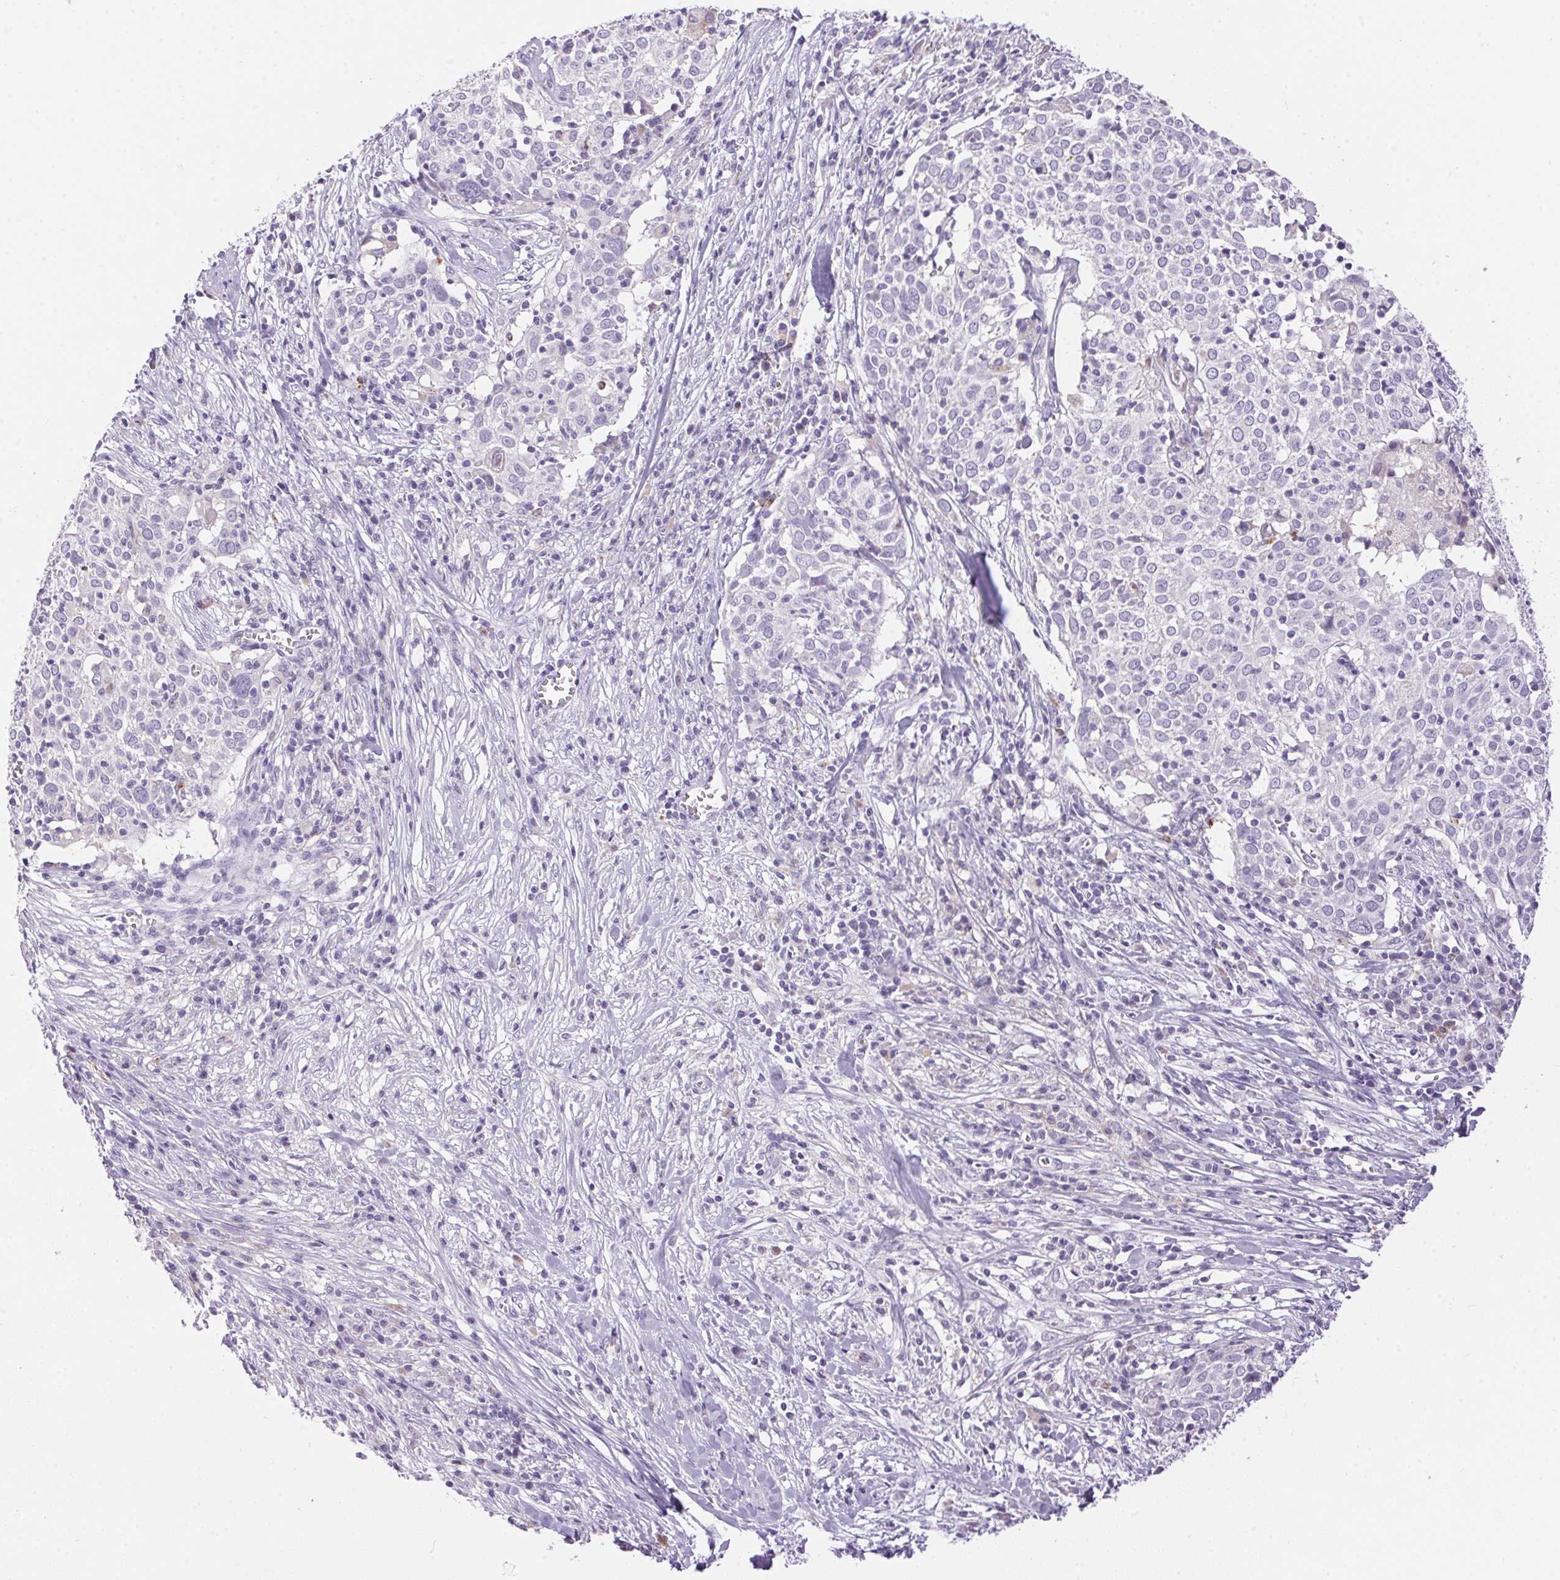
{"staining": {"intensity": "negative", "quantity": "none", "location": "none"}, "tissue": "cervical cancer", "cell_type": "Tumor cells", "image_type": "cancer", "snomed": [{"axis": "morphology", "description": "Squamous cell carcinoma, NOS"}, {"axis": "topography", "description": "Cervix"}], "caption": "Immunohistochemical staining of human cervical squamous cell carcinoma displays no significant positivity in tumor cells.", "gene": "PNLIPRP3", "patient": {"sex": "female", "age": 39}}